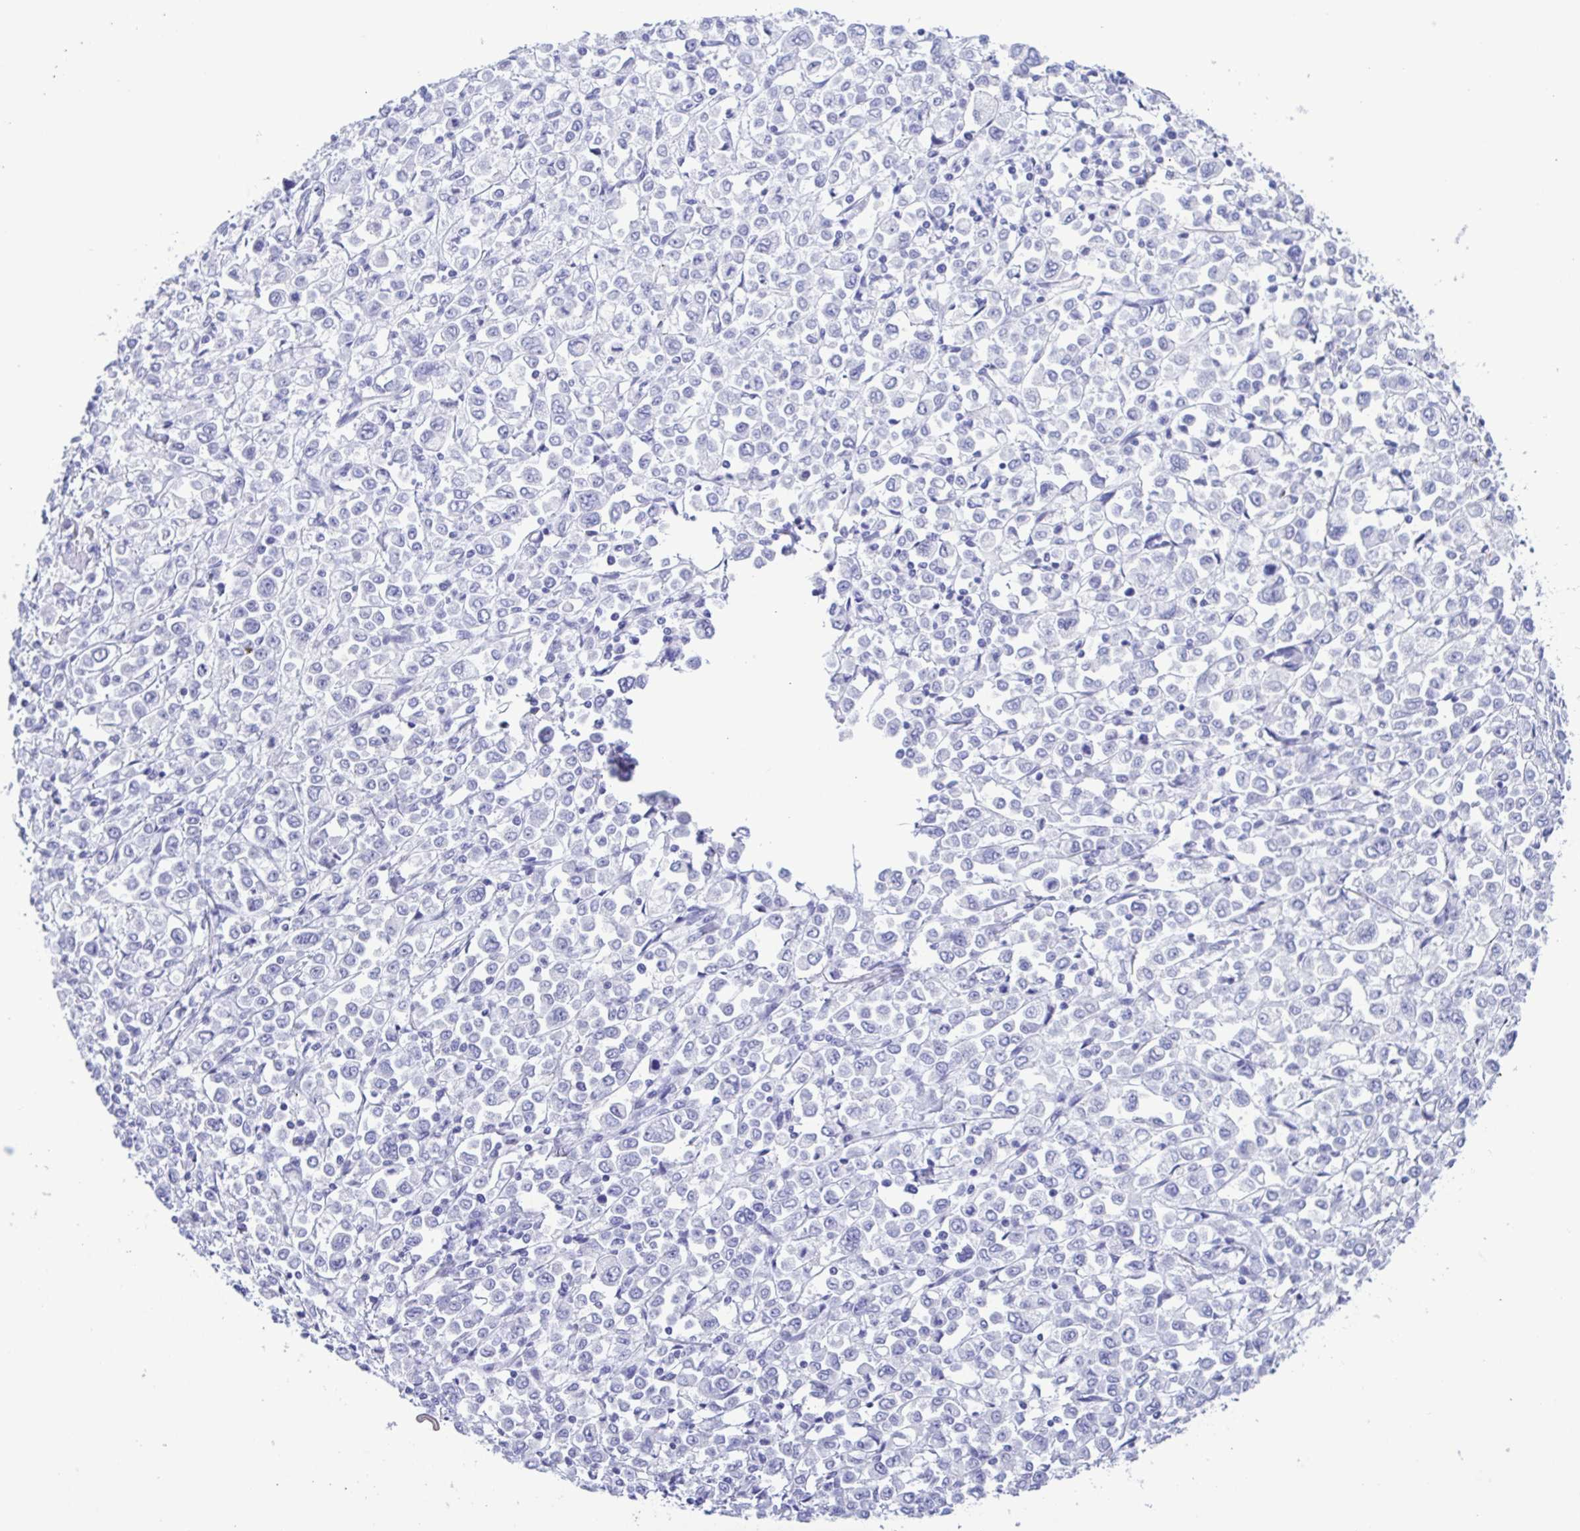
{"staining": {"intensity": "negative", "quantity": "none", "location": "none"}, "tissue": "stomach cancer", "cell_type": "Tumor cells", "image_type": "cancer", "snomed": [{"axis": "morphology", "description": "Adenocarcinoma, NOS"}, {"axis": "topography", "description": "Stomach, upper"}], "caption": "This is an IHC photomicrograph of stomach cancer (adenocarcinoma). There is no expression in tumor cells.", "gene": "TSPY2", "patient": {"sex": "male", "age": 70}}